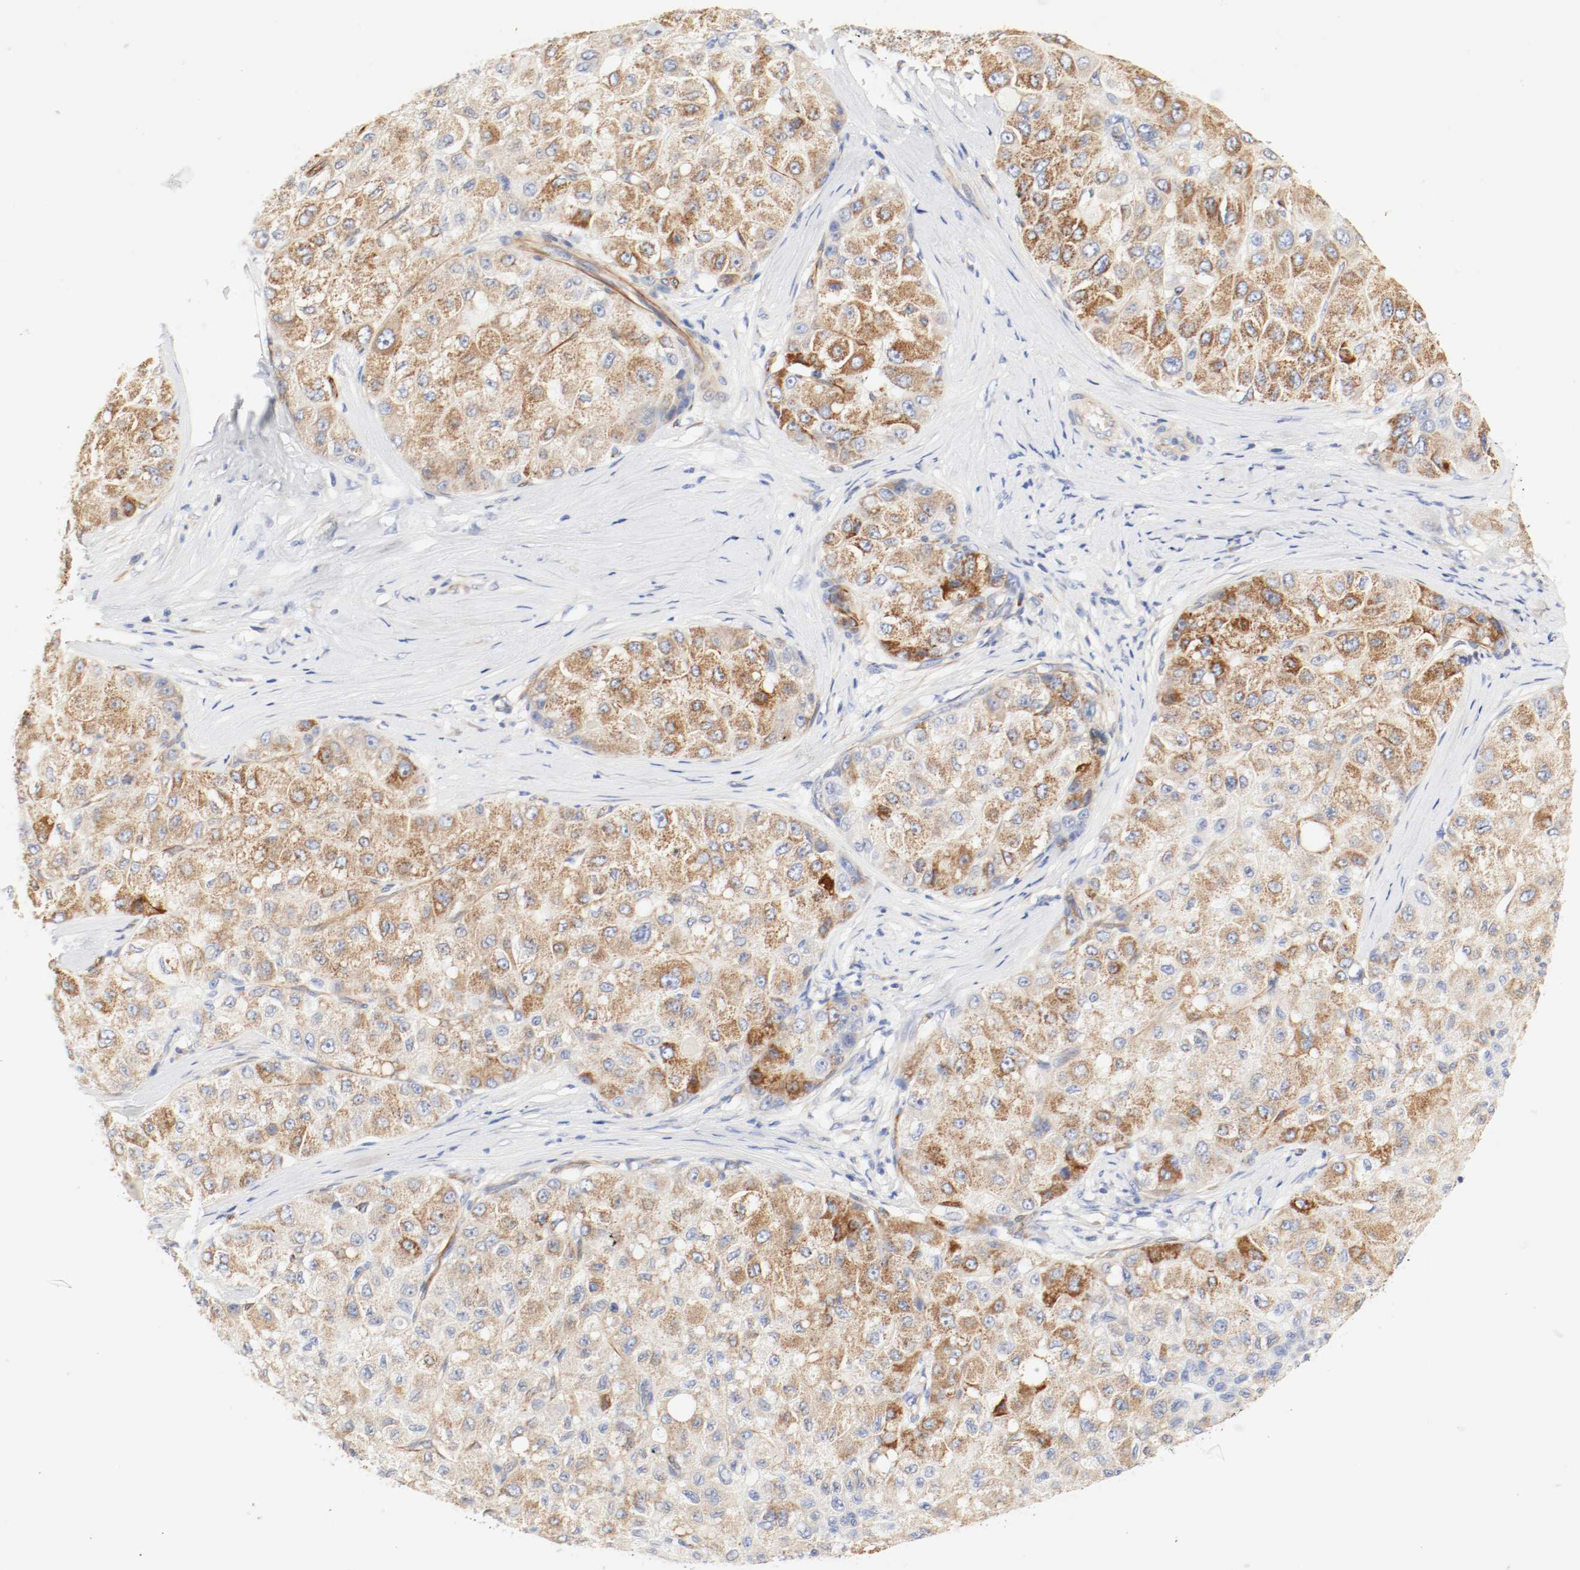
{"staining": {"intensity": "strong", "quantity": ">75%", "location": "cytoplasmic/membranous"}, "tissue": "liver cancer", "cell_type": "Tumor cells", "image_type": "cancer", "snomed": [{"axis": "morphology", "description": "Carcinoma, Hepatocellular, NOS"}, {"axis": "topography", "description": "Liver"}], "caption": "Immunohistochemistry (IHC) histopathology image of neoplastic tissue: hepatocellular carcinoma (liver) stained using IHC demonstrates high levels of strong protein expression localized specifically in the cytoplasmic/membranous of tumor cells, appearing as a cytoplasmic/membranous brown color.", "gene": "GIT1", "patient": {"sex": "male", "age": 80}}